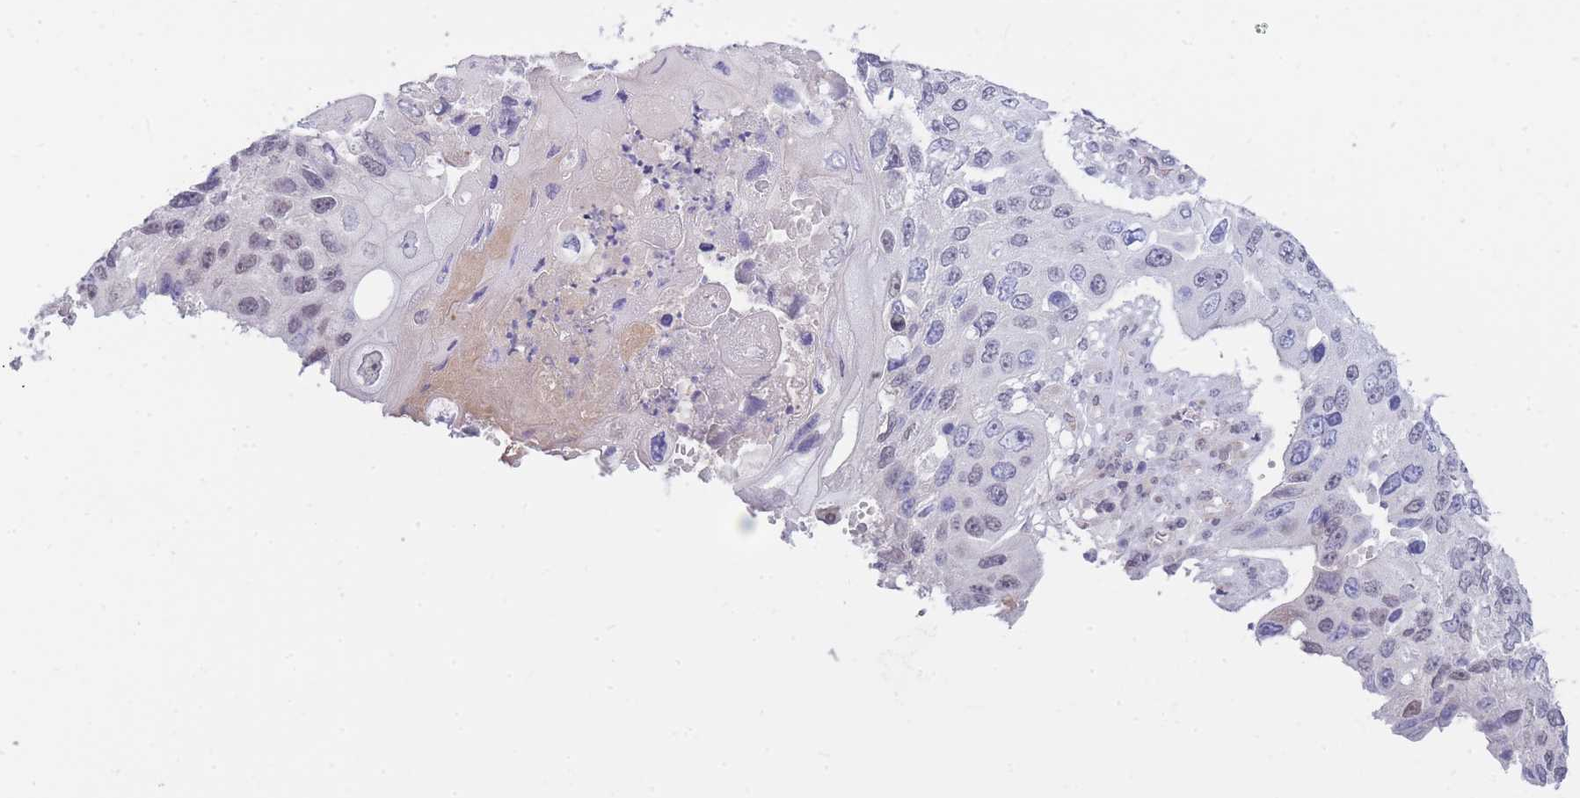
{"staining": {"intensity": "weak", "quantity": "<25%", "location": "nuclear"}, "tissue": "lung cancer", "cell_type": "Tumor cells", "image_type": "cancer", "snomed": [{"axis": "morphology", "description": "Squamous cell carcinoma, NOS"}, {"axis": "topography", "description": "Lung"}], "caption": "Immunohistochemistry (IHC) histopathology image of neoplastic tissue: squamous cell carcinoma (lung) stained with DAB displays no significant protein staining in tumor cells.", "gene": "PRR23B", "patient": {"sex": "male", "age": 61}}